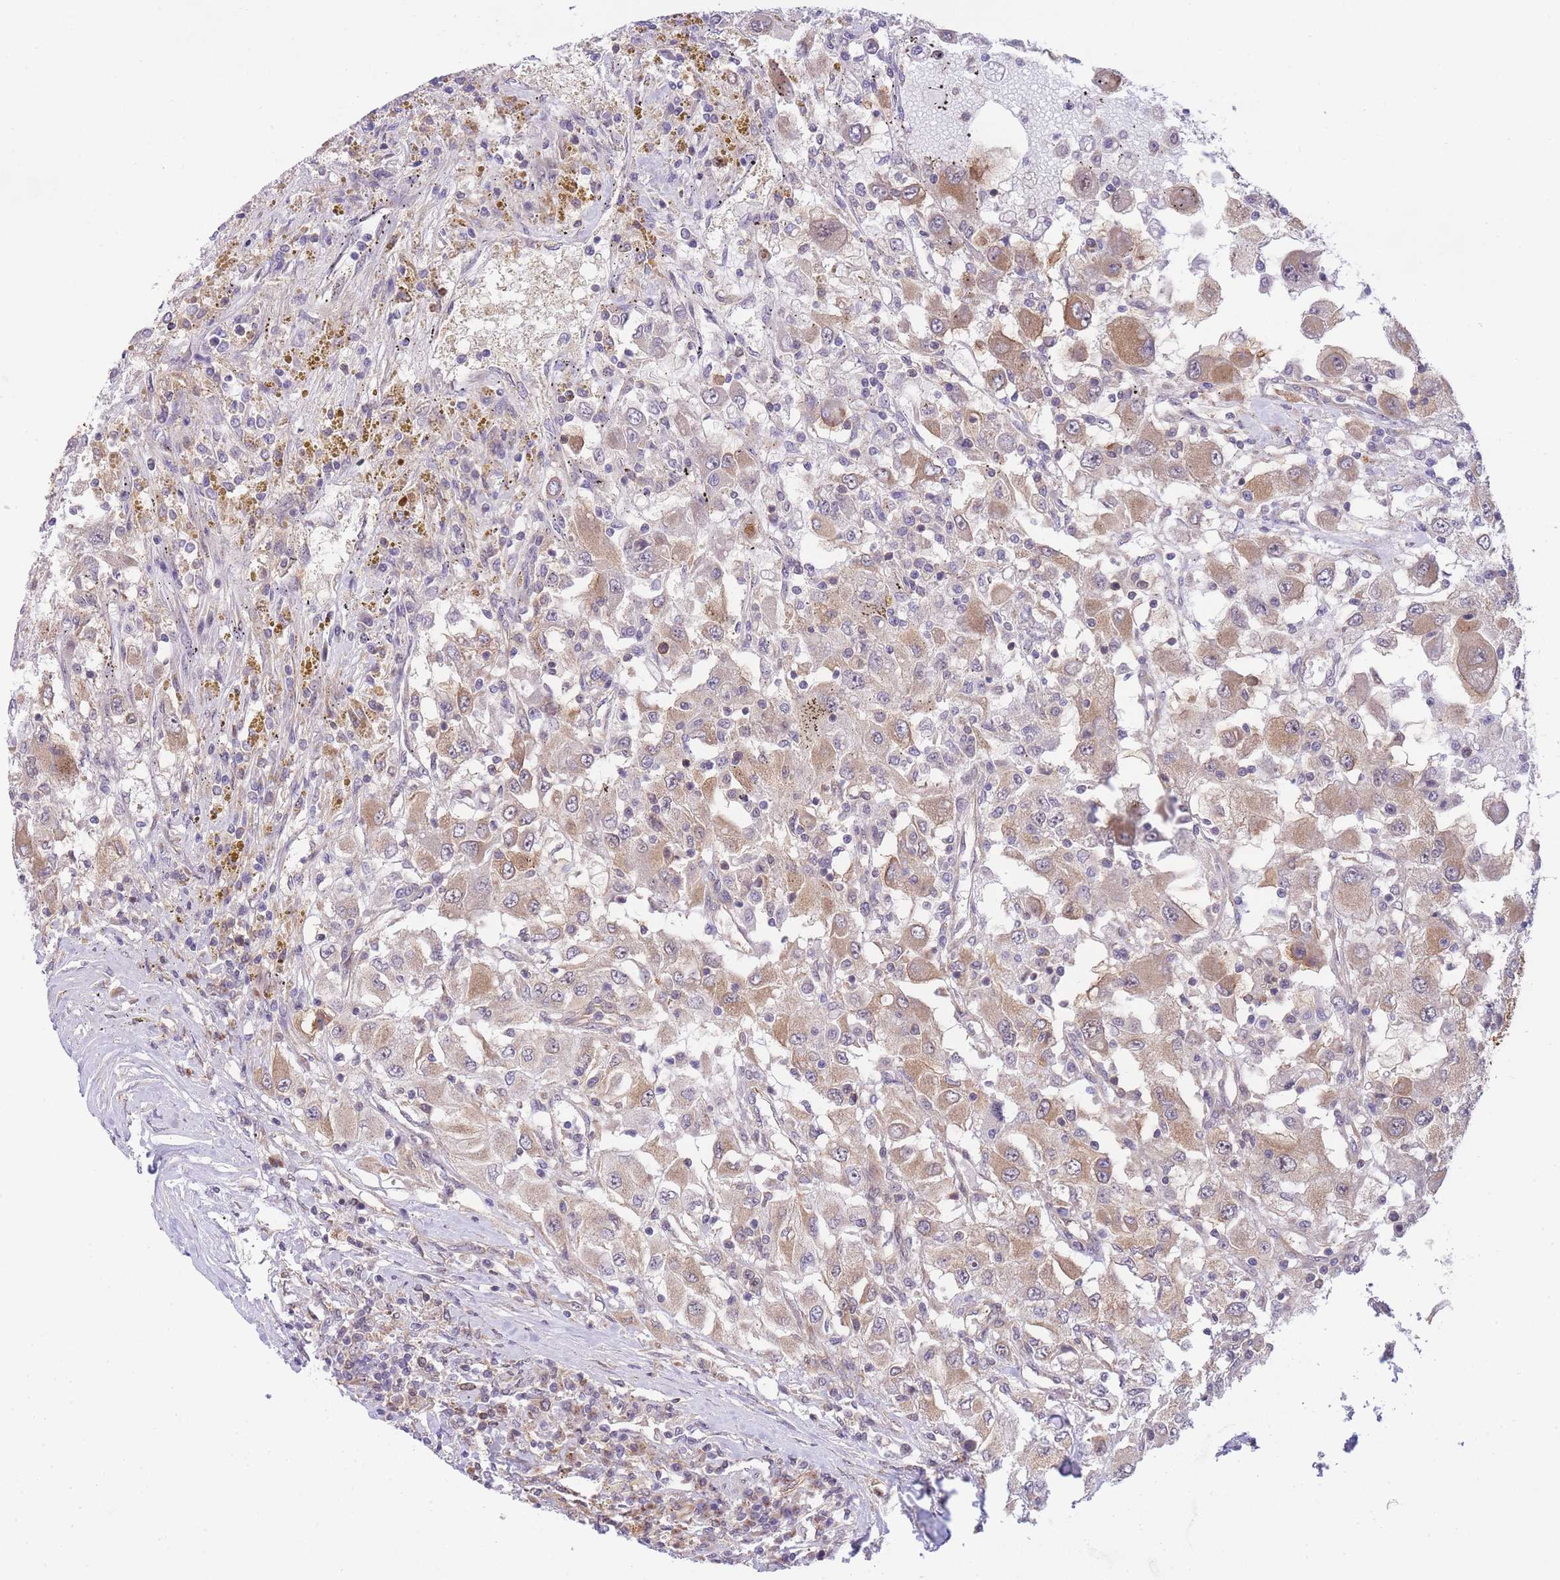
{"staining": {"intensity": "moderate", "quantity": ">75%", "location": "cytoplasmic/membranous"}, "tissue": "renal cancer", "cell_type": "Tumor cells", "image_type": "cancer", "snomed": [{"axis": "morphology", "description": "Adenocarcinoma, NOS"}, {"axis": "topography", "description": "Kidney"}], "caption": "Immunohistochemistry (IHC) histopathology image of neoplastic tissue: human renal cancer (adenocarcinoma) stained using immunohistochemistry (IHC) shows medium levels of moderate protein expression localized specifically in the cytoplasmic/membranous of tumor cells, appearing as a cytoplasmic/membranous brown color.", "gene": "EXOSC8", "patient": {"sex": "female", "age": 67}}